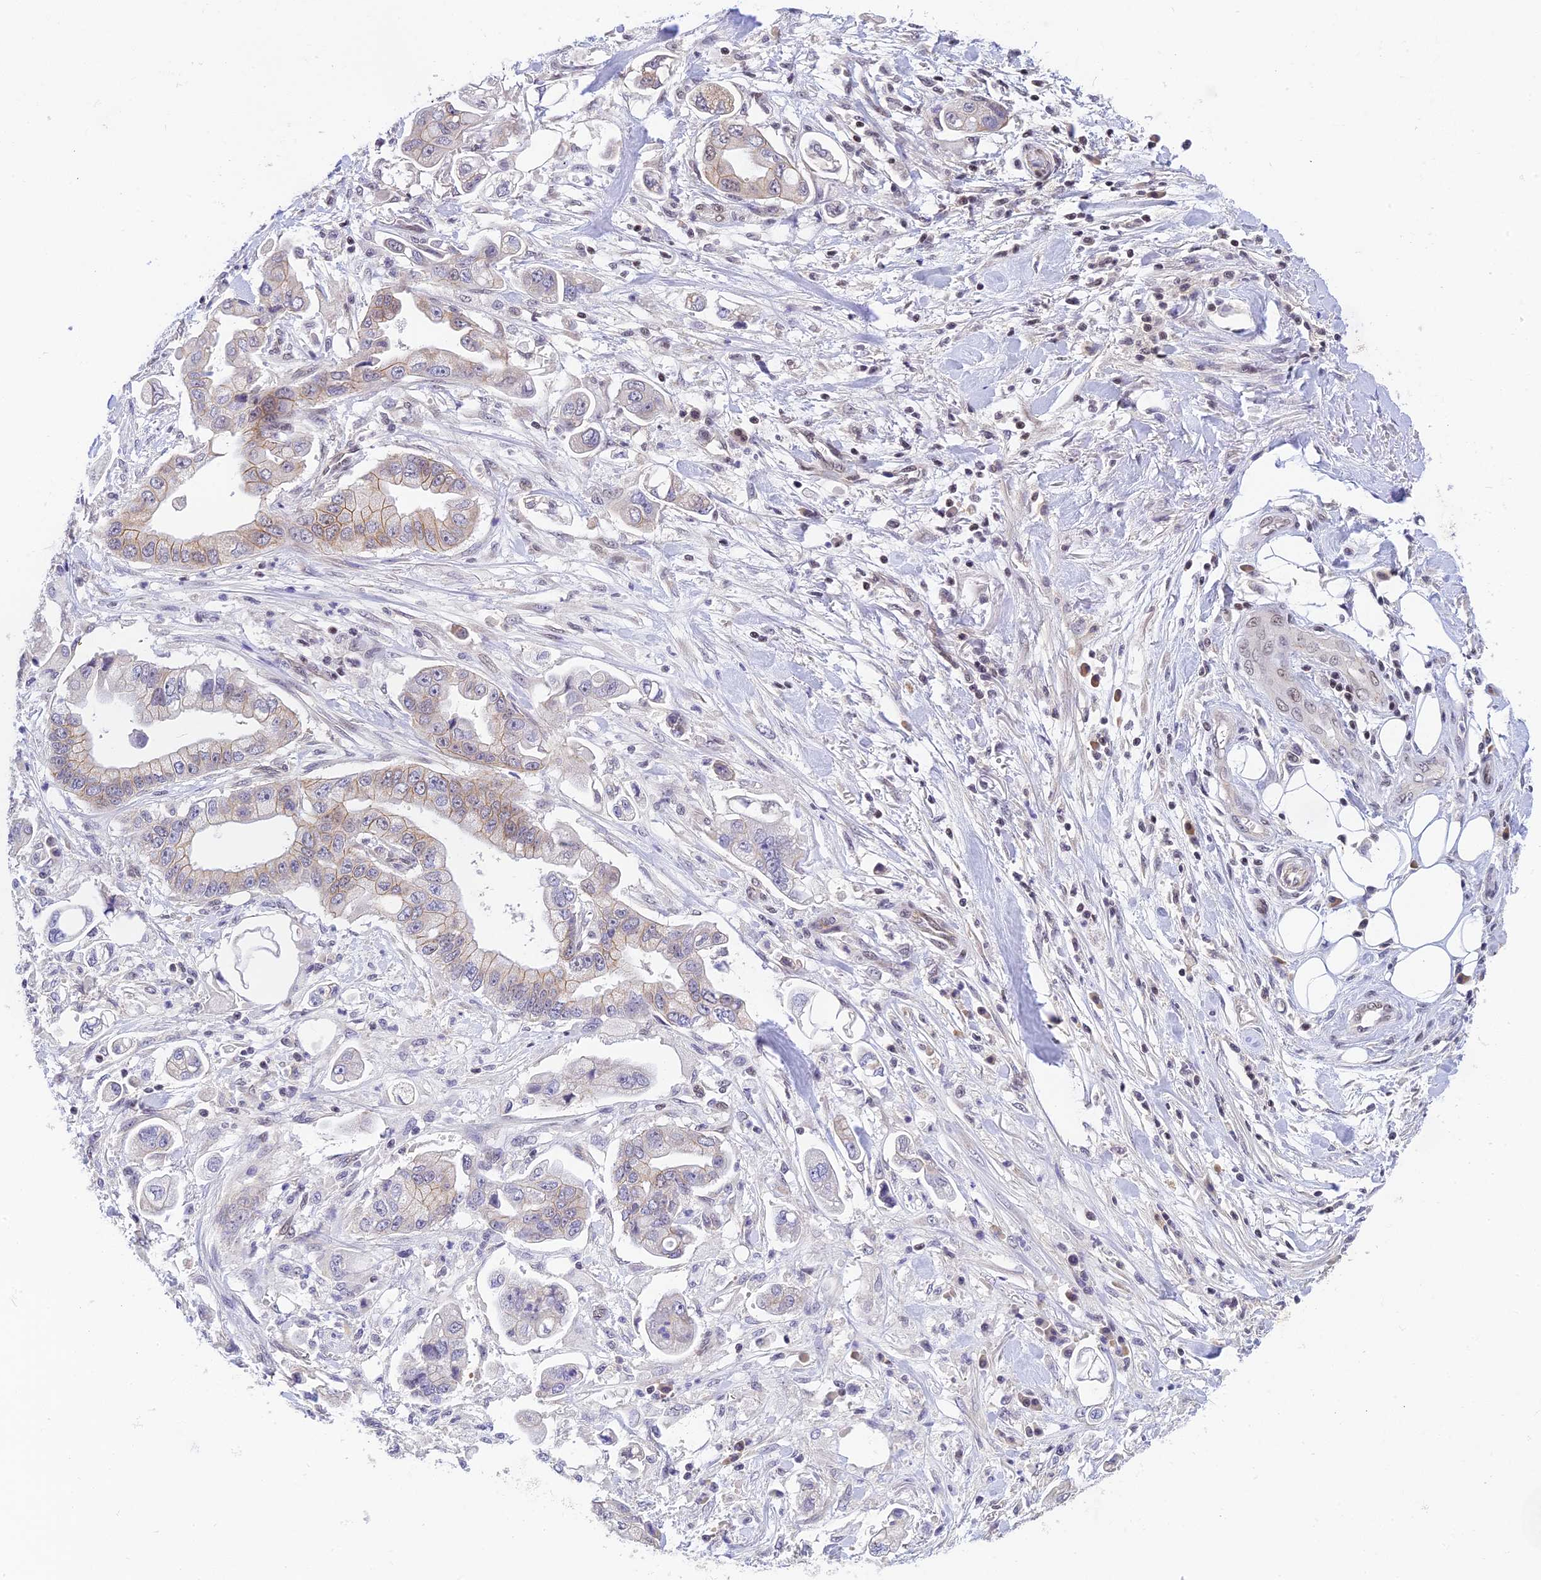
{"staining": {"intensity": "weak", "quantity": "<25%", "location": "cytoplasmic/membranous"}, "tissue": "stomach cancer", "cell_type": "Tumor cells", "image_type": "cancer", "snomed": [{"axis": "morphology", "description": "Adenocarcinoma, NOS"}, {"axis": "topography", "description": "Stomach"}], "caption": "The image reveals no significant staining in tumor cells of stomach cancer (adenocarcinoma). (Brightfield microscopy of DAB (3,3'-diaminobenzidine) IHC at high magnification).", "gene": "THAP11", "patient": {"sex": "male", "age": 62}}